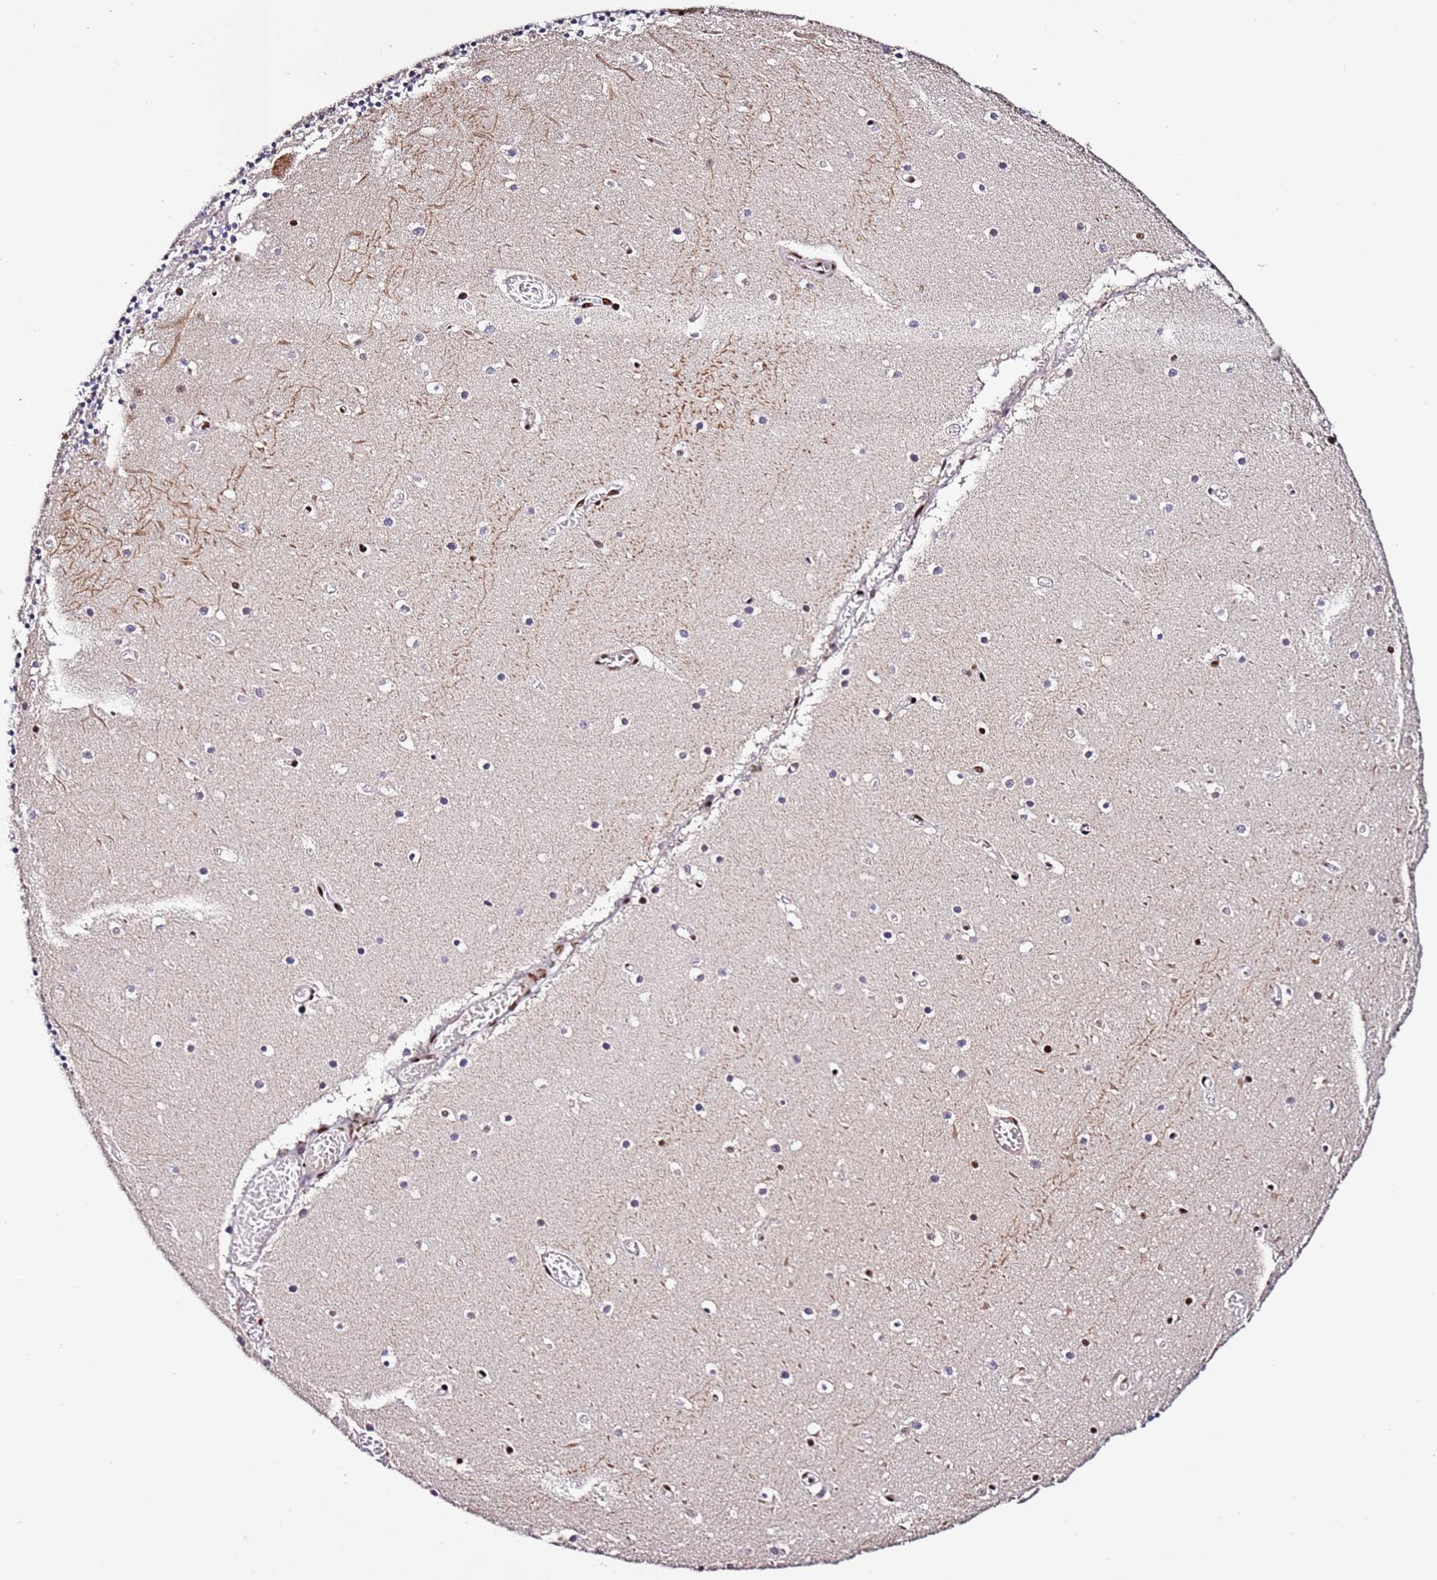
{"staining": {"intensity": "strong", "quantity": ">75%", "location": "nuclear"}, "tissue": "cerebellum", "cell_type": "Cells in granular layer", "image_type": "normal", "snomed": [{"axis": "morphology", "description": "Normal tissue, NOS"}, {"axis": "topography", "description": "Cerebellum"}], "caption": "This is a histology image of immunohistochemistry staining of unremarkable cerebellum, which shows strong positivity in the nuclear of cells in granular layer.", "gene": "C6orf226", "patient": {"sex": "female", "age": 28}}